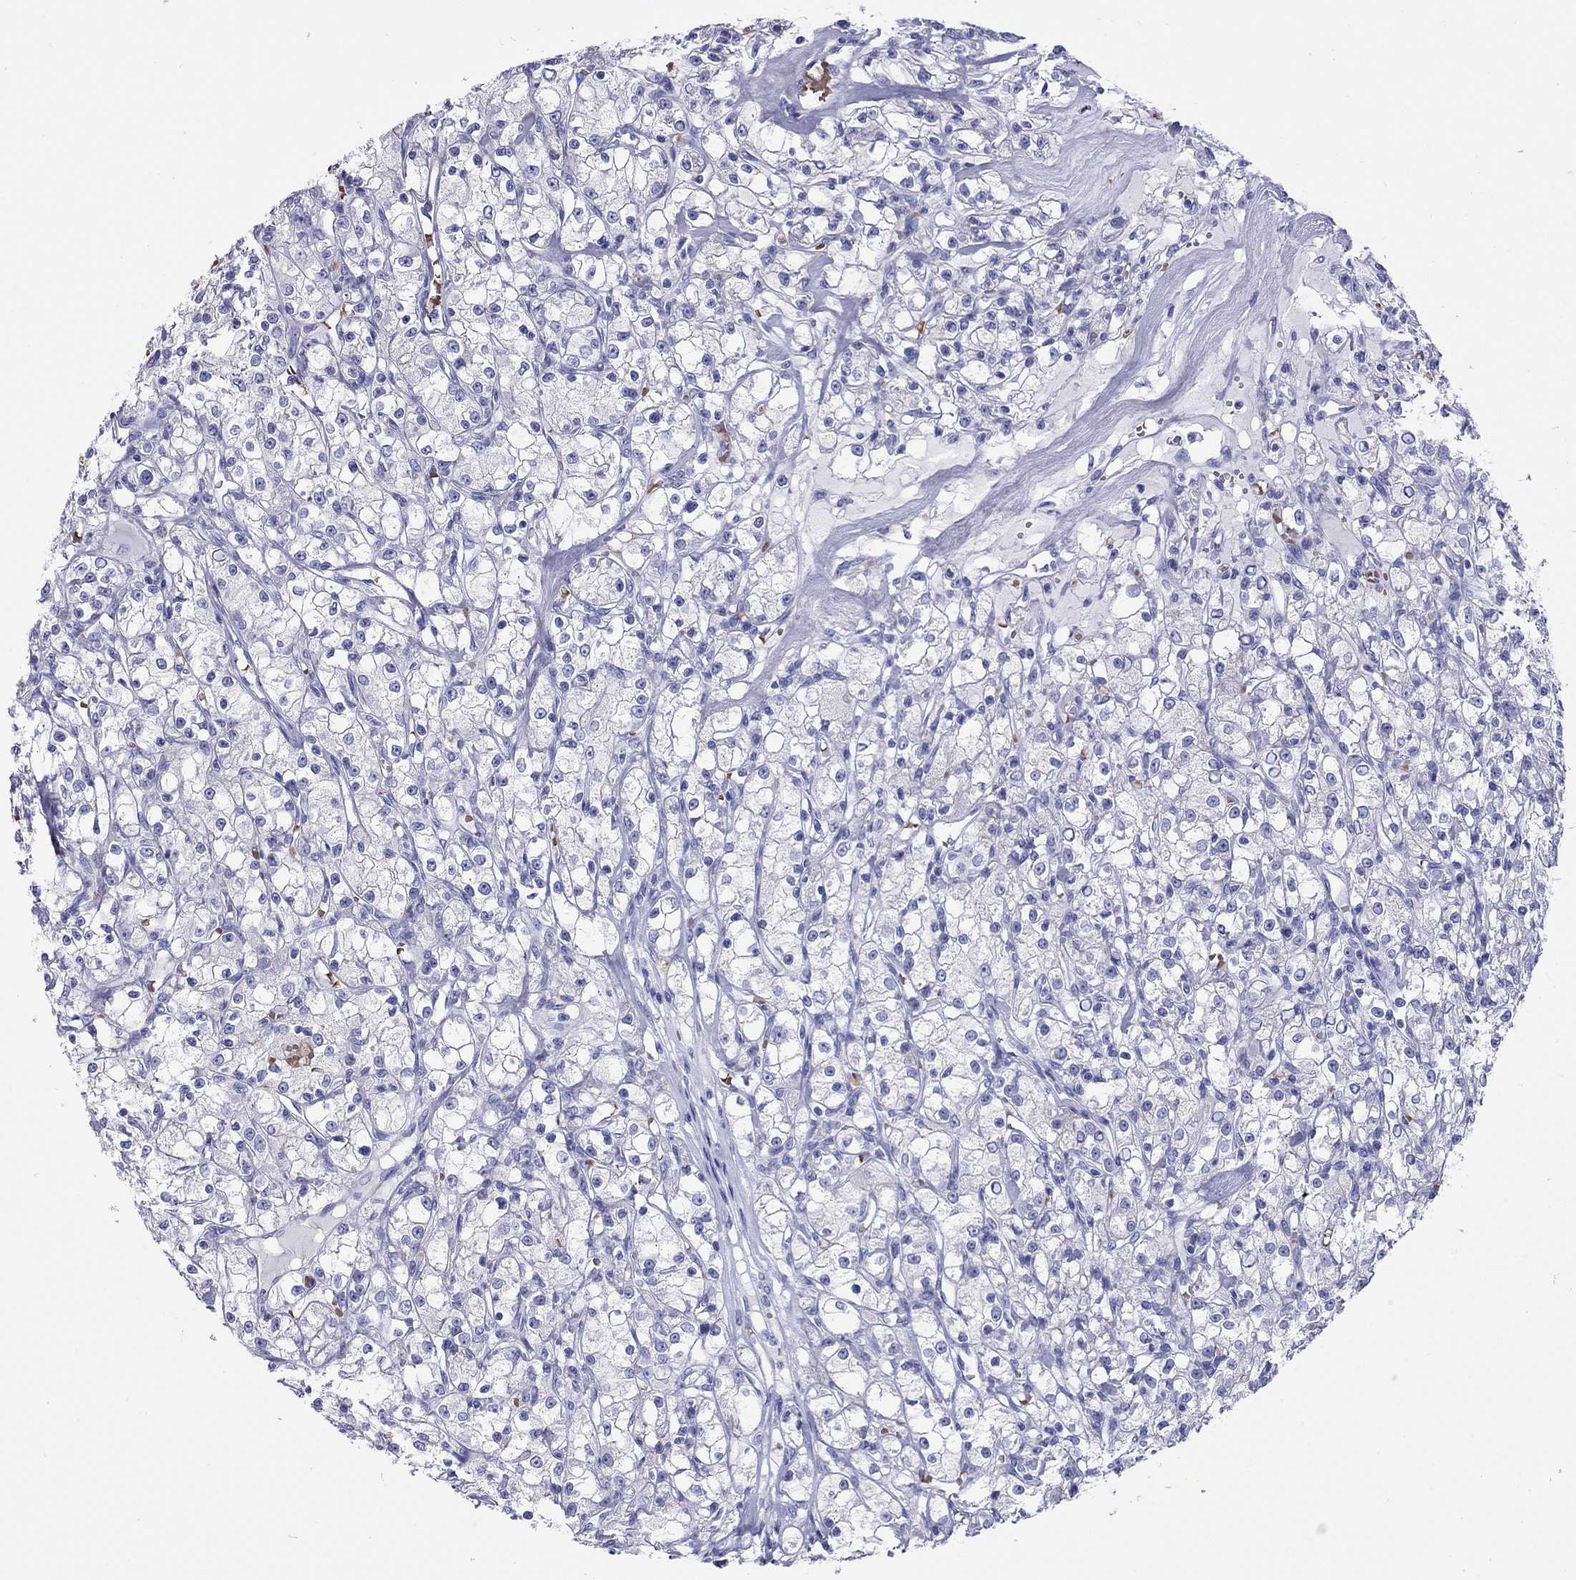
{"staining": {"intensity": "negative", "quantity": "none", "location": "none"}, "tissue": "renal cancer", "cell_type": "Tumor cells", "image_type": "cancer", "snomed": [{"axis": "morphology", "description": "Adenocarcinoma, NOS"}, {"axis": "topography", "description": "Kidney"}], "caption": "There is no significant expression in tumor cells of adenocarcinoma (renal).", "gene": "PTPRN", "patient": {"sex": "female", "age": 59}}